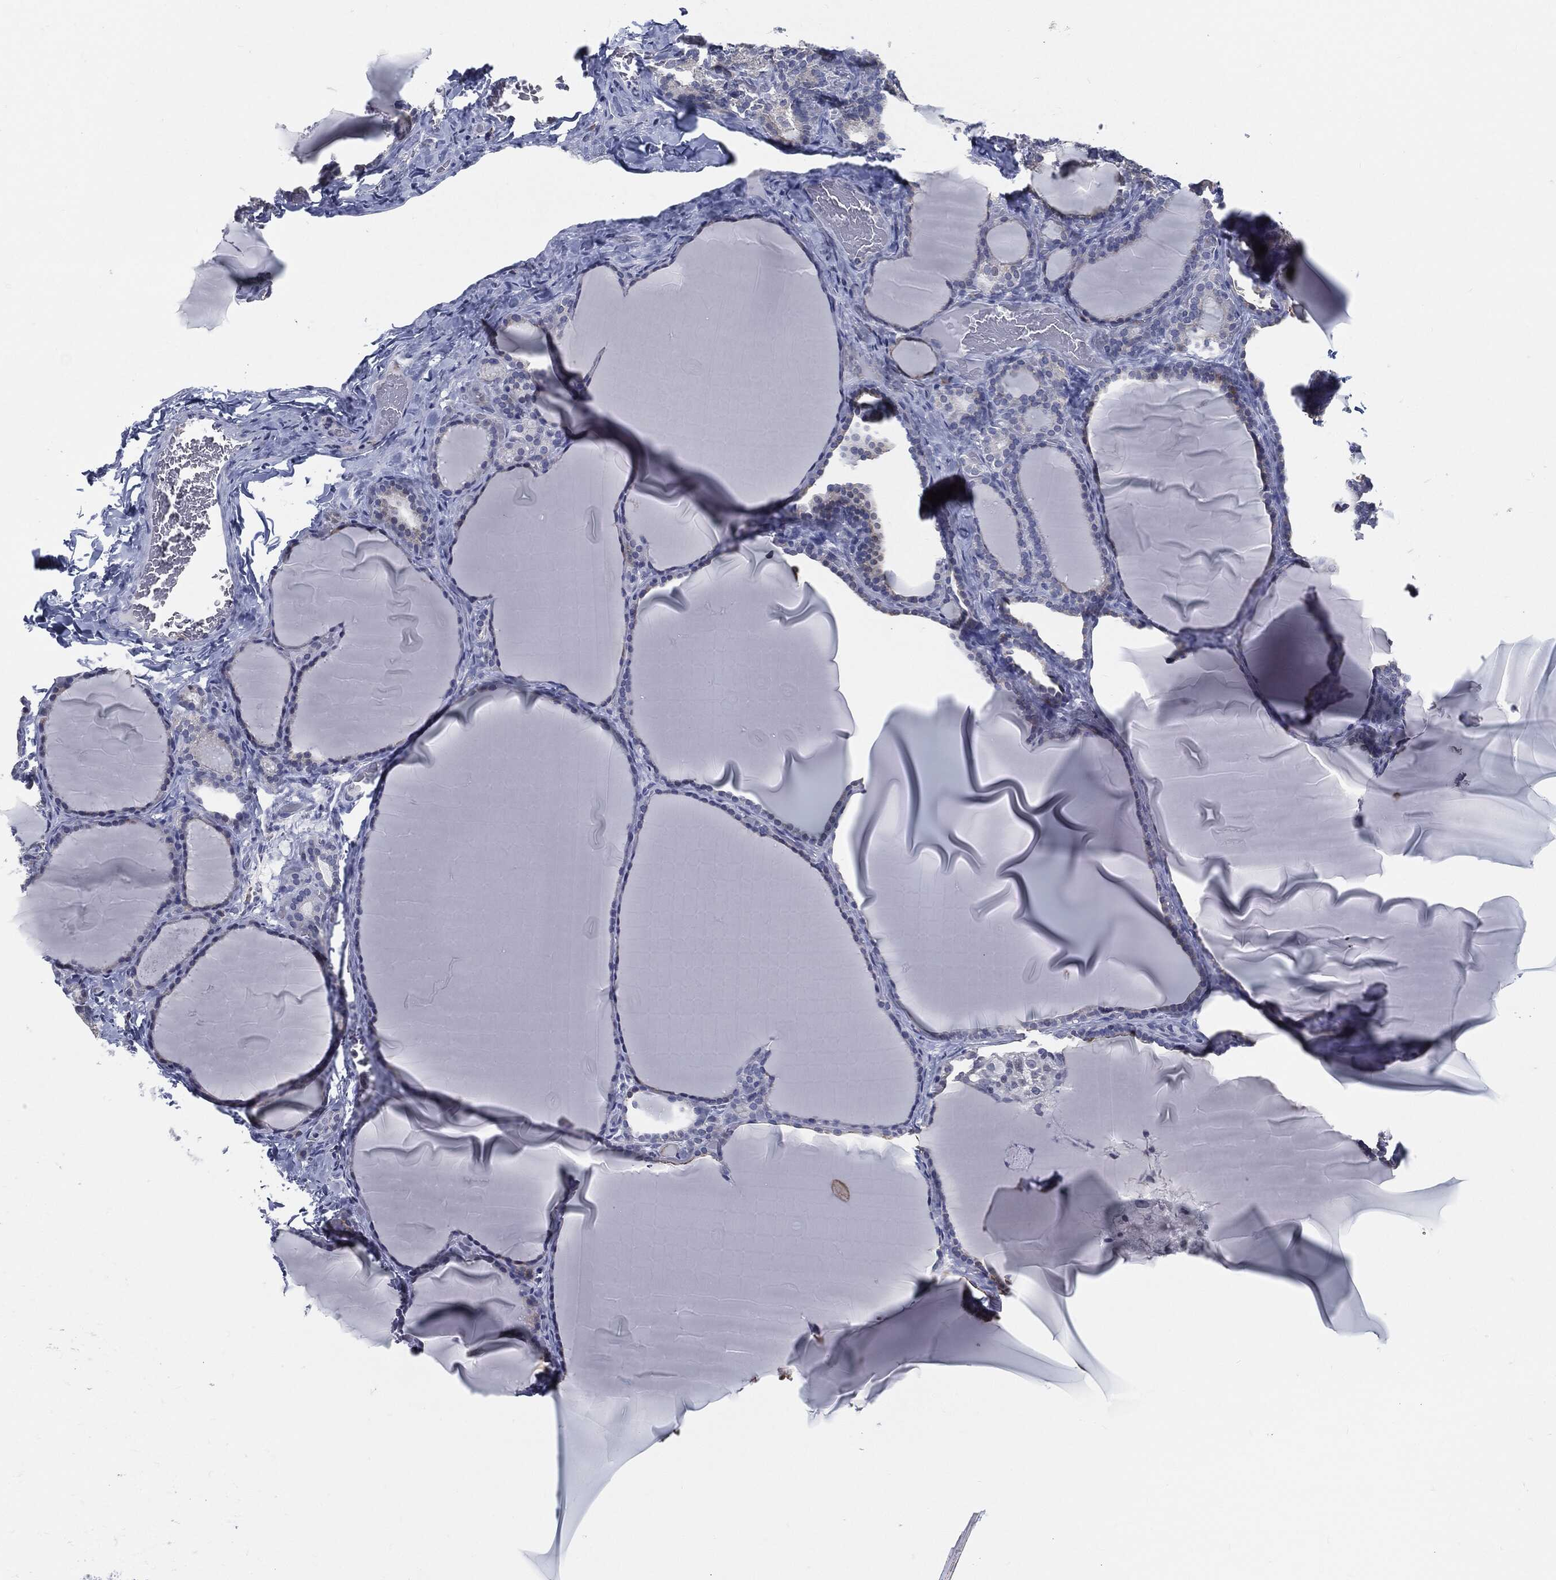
{"staining": {"intensity": "negative", "quantity": "none", "location": "none"}, "tissue": "thyroid gland", "cell_type": "Glandular cells", "image_type": "normal", "snomed": [{"axis": "morphology", "description": "Normal tissue, NOS"}, {"axis": "morphology", "description": "Hyperplasia, NOS"}, {"axis": "topography", "description": "Thyroid gland"}], "caption": "This is an immunohistochemistry (IHC) micrograph of benign thyroid gland. There is no staining in glandular cells.", "gene": "PROM1", "patient": {"sex": "female", "age": 27}}